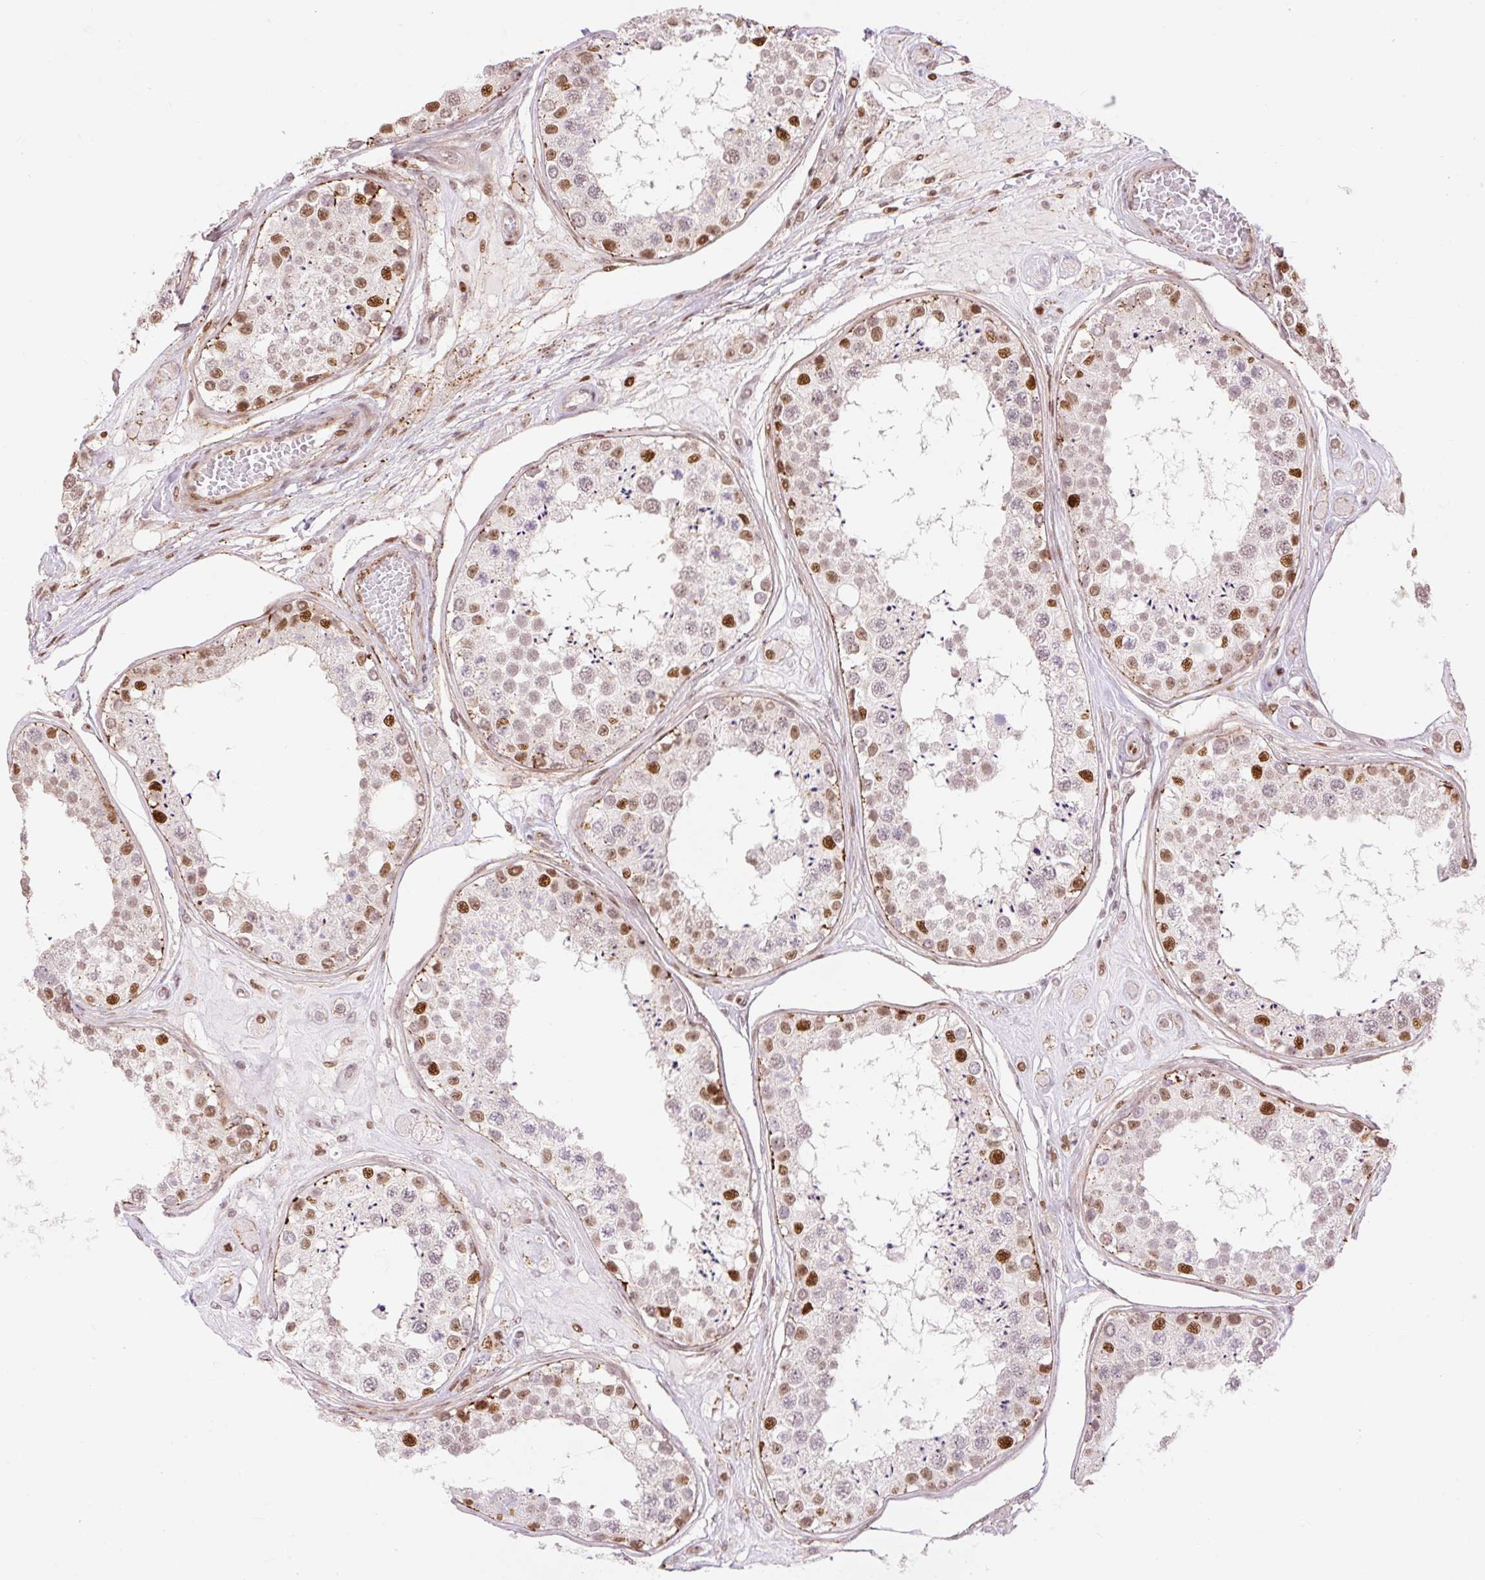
{"staining": {"intensity": "strong", "quantity": "<25%", "location": "nuclear"}, "tissue": "testis", "cell_type": "Cells in seminiferous ducts", "image_type": "normal", "snomed": [{"axis": "morphology", "description": "Normal tissue, NOS"}, {"axis": "topography", "description": "Testis"}], "caption": "The image displays a brown stain indicating the presence of a protein in the nuclear of cells in seminiferous ducts in testis.", "gene": "RIPPLY3", "patient": {"sex": "male", "age": 25}}